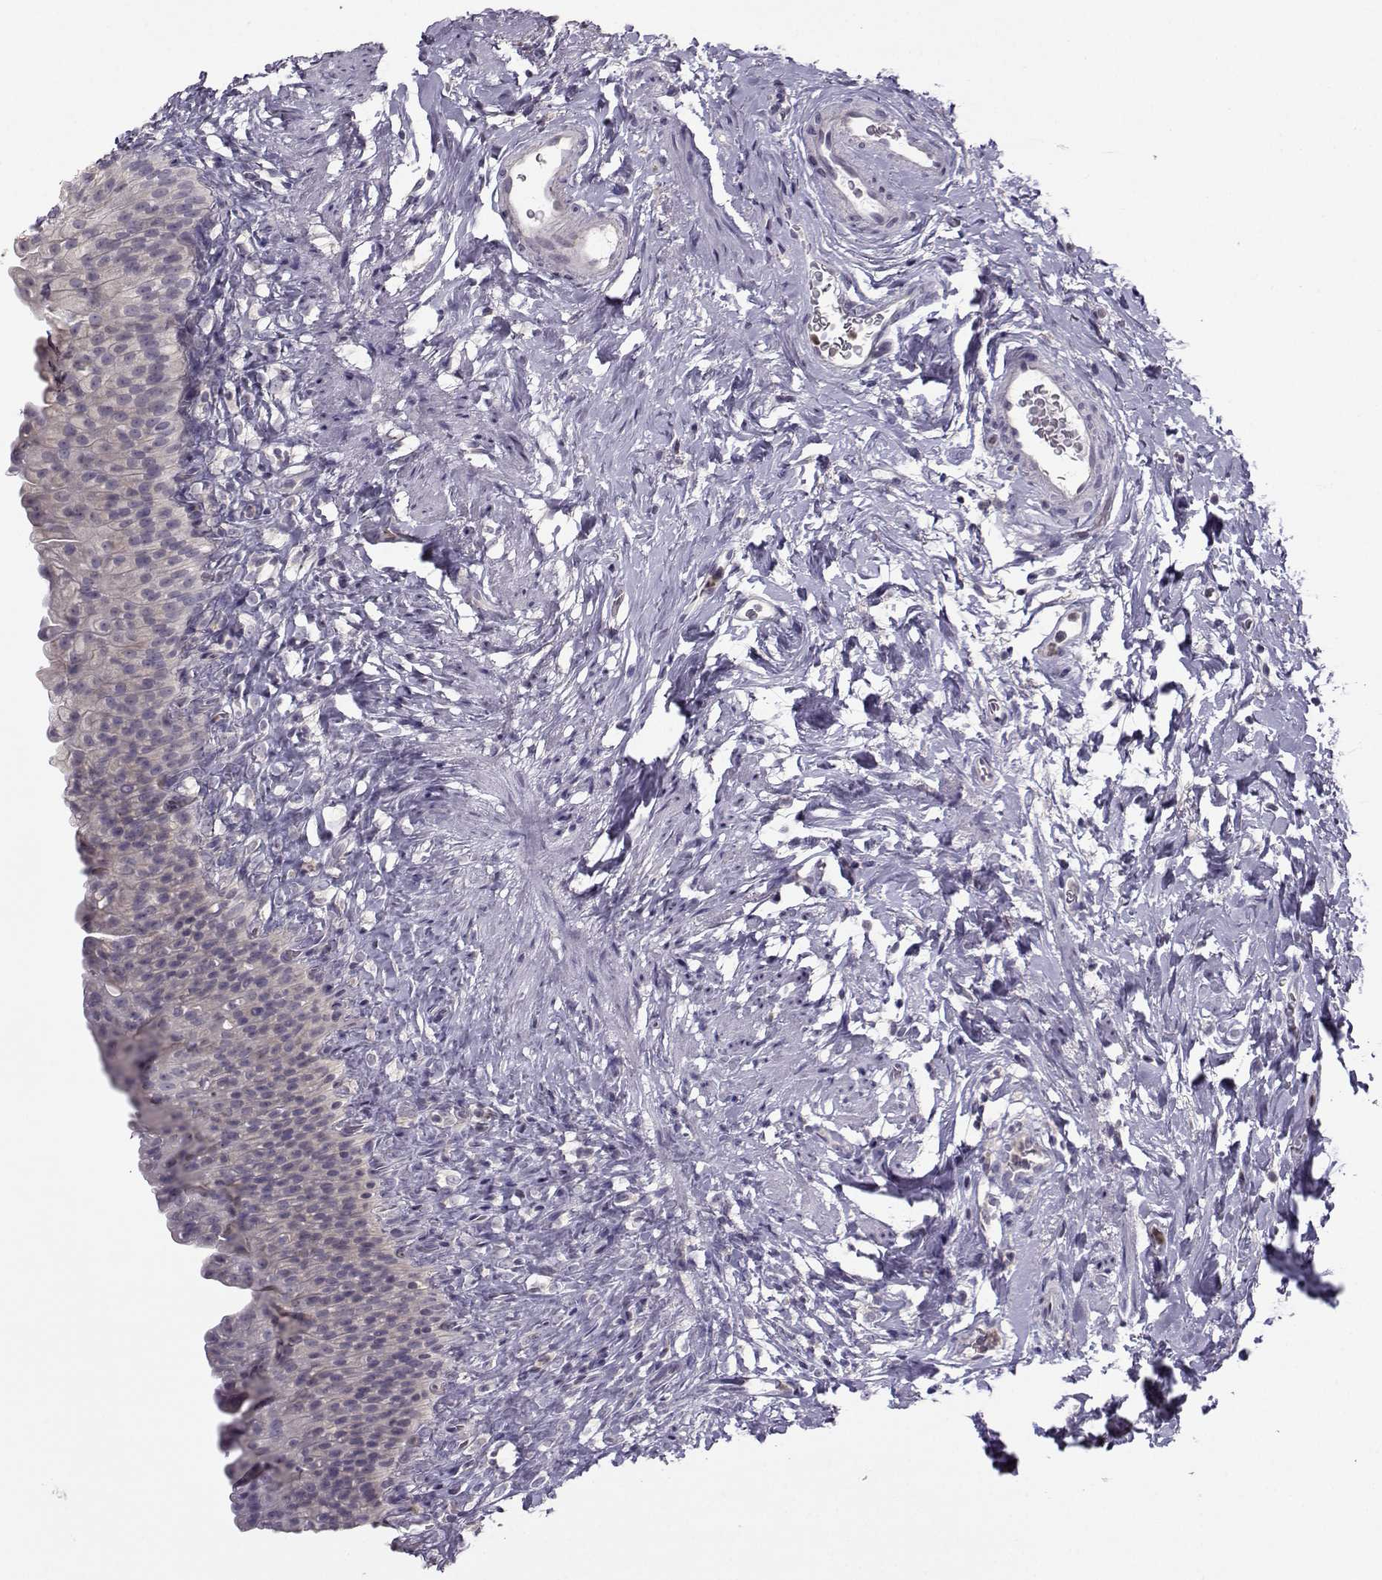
{"staining": {"intensity": "negative", "quantity": "none", "location": "none"}, "tissue": "urinary bladder", "cell_type": "Urothelial cells", "image_type": "normal", "snomed": [{"axis": "morphology", "description": "Normal tissue, NOS"}, {"axis": "topography", "description": "Urinary bladder"}], "caption": "Urothelial cells show no significant expression in unremarkable urinary bladder.", "gene": "FCAMR", "patient": {"sex": "male", "age": 76}}